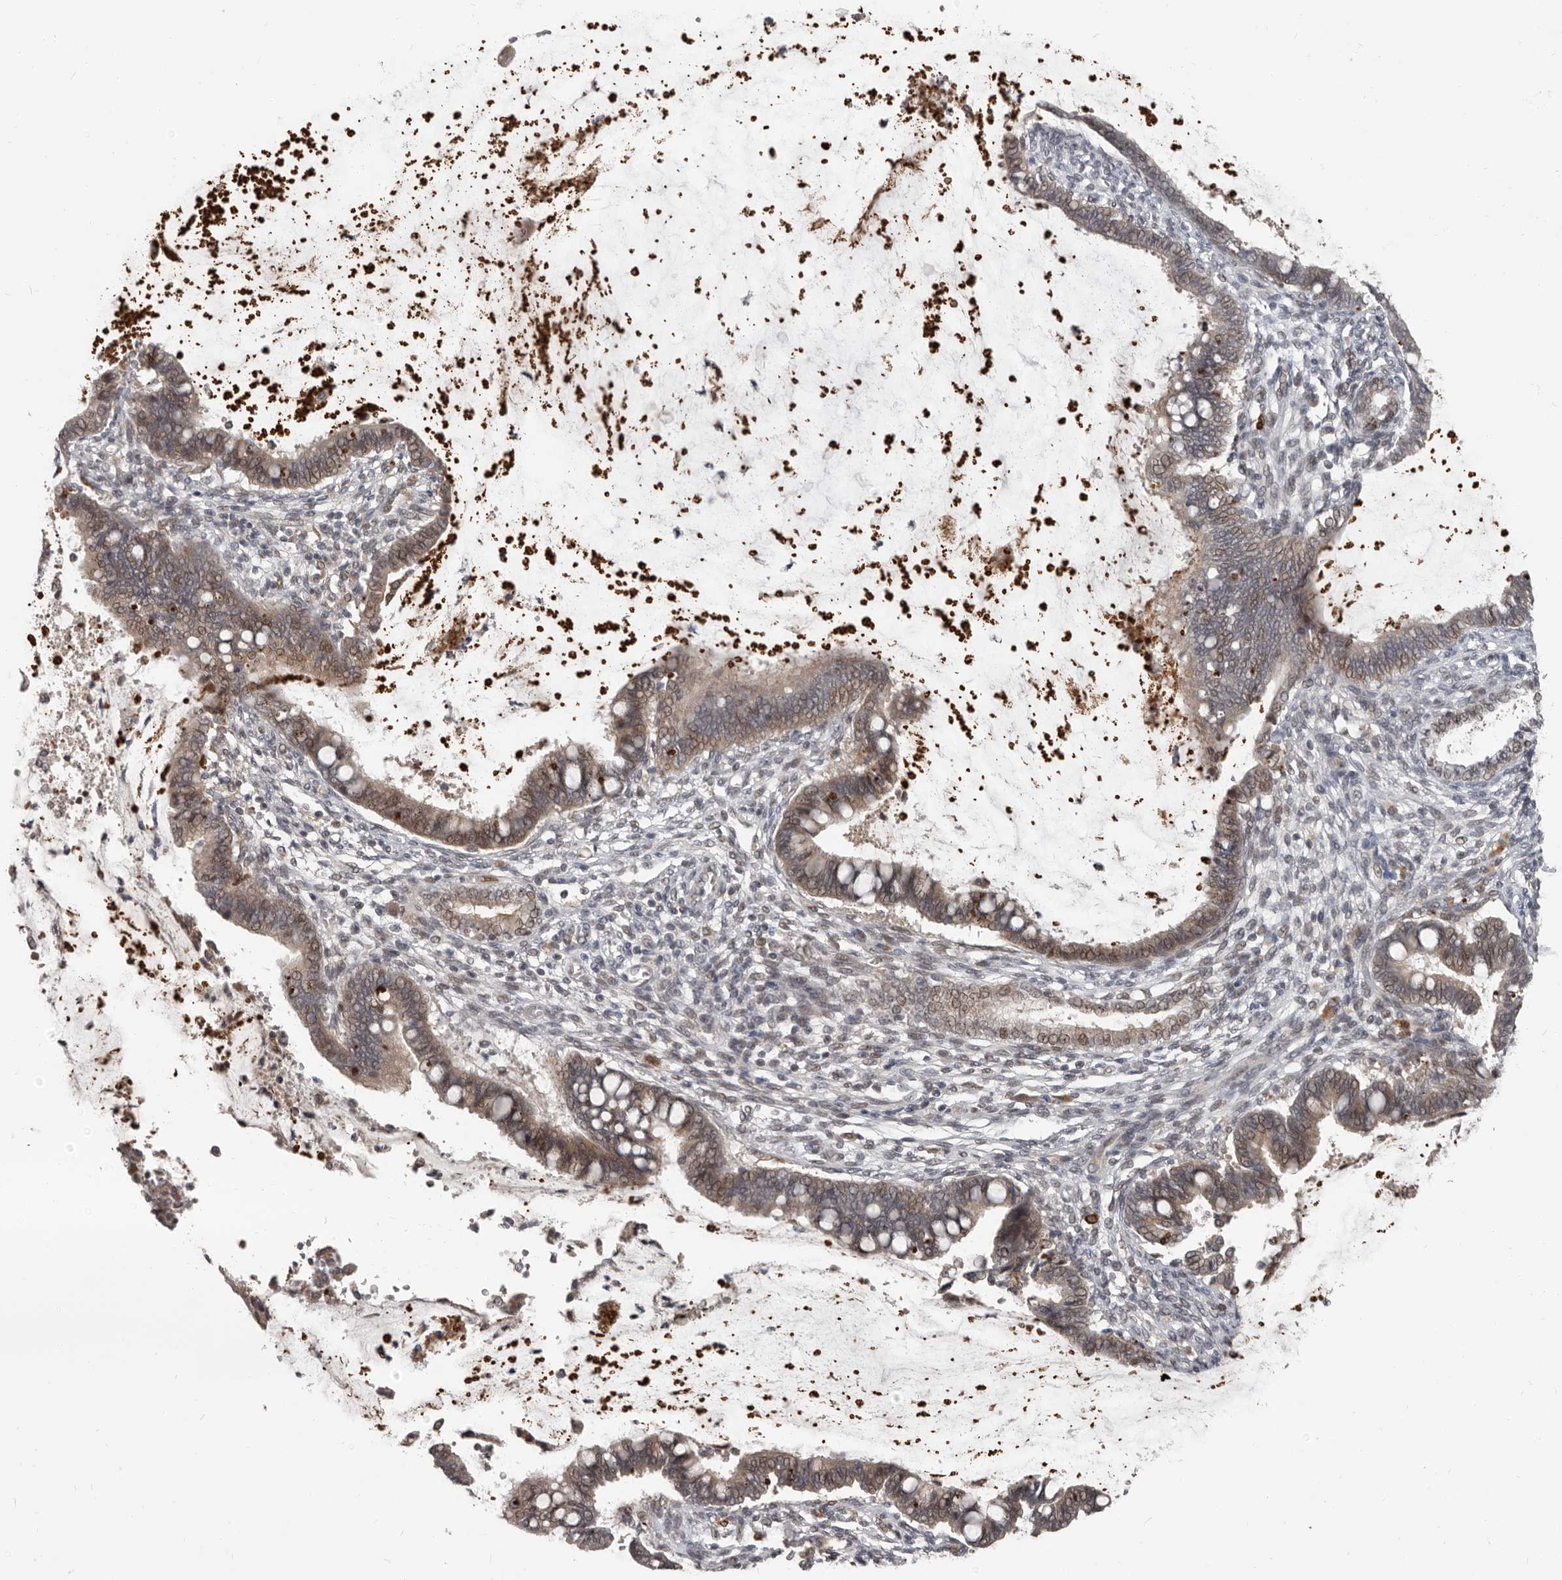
{"staining": {"intensity": "moderate", "quantity": ">75%", "location": "cytoplasmic/membranous,nuclear"}, "tissue": "cervical cancer", "cell_type": "Tumor cells", "image_type": "cancer", "snomed": [{"axis": "morphology", "description": "Adenocarcinoma, NOS"}, {"axis": "topography", "description": "Cervix"}], "caption": "A medium amount of moderate cytoplasmic/membranous and nuclear positivity is appreciated in approximately >75% of tumor cells in adenocarcinoma (cervical) tissue. The staining was performed using DAB (3,3'-diaminobenzidine) to visualize the protein expression in brown, while the nuclei were stained in blue with hematoxylin (Magnification: 20x).", "gene": "APOL6", "patient": {"sex": "female", "age": 44}}